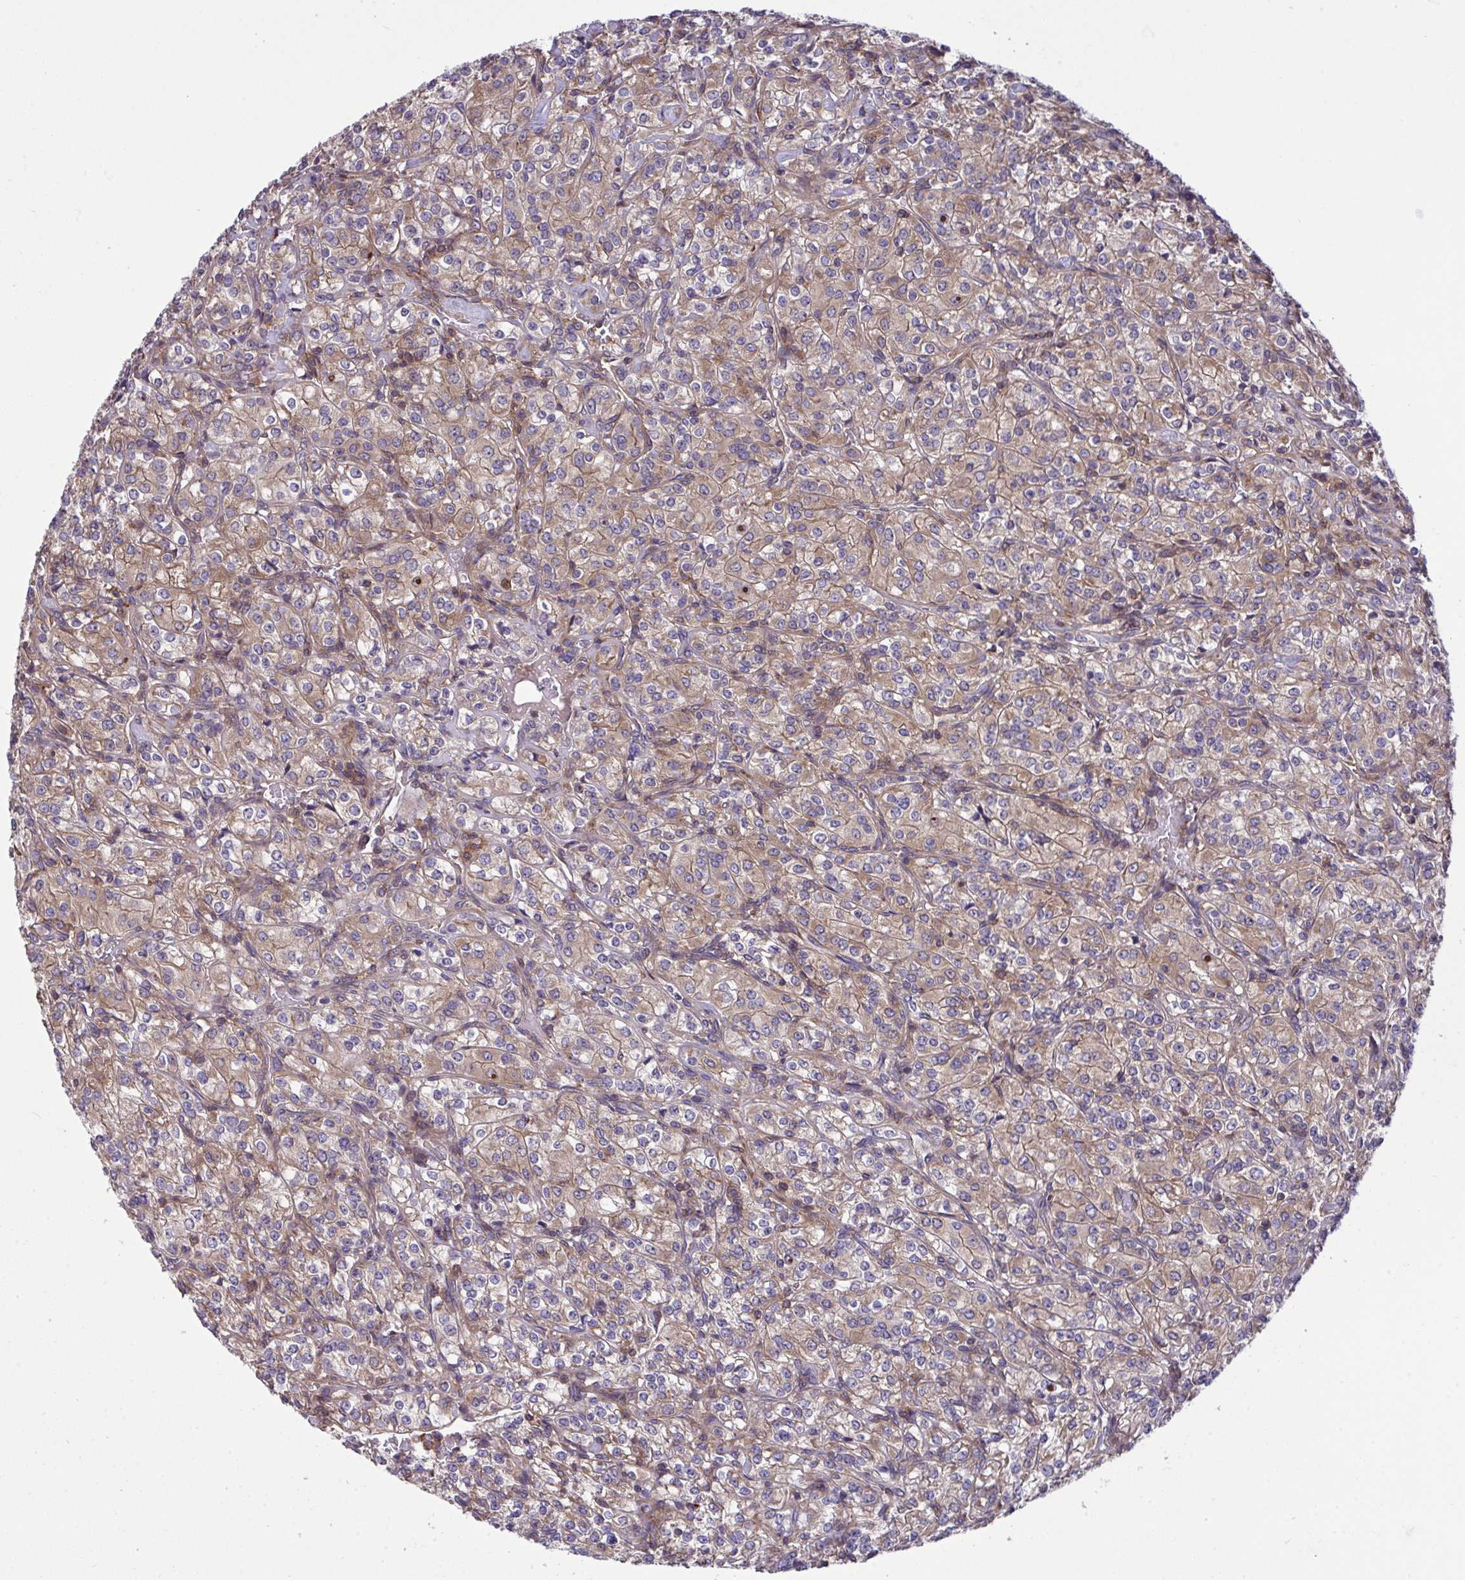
{"staining": {"intensity": "weak", "quantity": ">75%", "location": "cytoplasmic/membranous"}, "tissue": "renal cancer", "cell_type": "Tumor cells", "image_type": "cancer", "snomed": [{"axis": "morphology", "description": "Adenocarcinoma, NOS"}, {"axis": "topography", "description": "Kidney"}], "caption": "The histopathology image exhibits a brown stain indicating the presence of a protein in the cytoplasmic/membranous of tumor cells in renal cancer (adenocarcinoma).", "gene": "GRB14", "patient": {"sex": "male", "age": 77}}